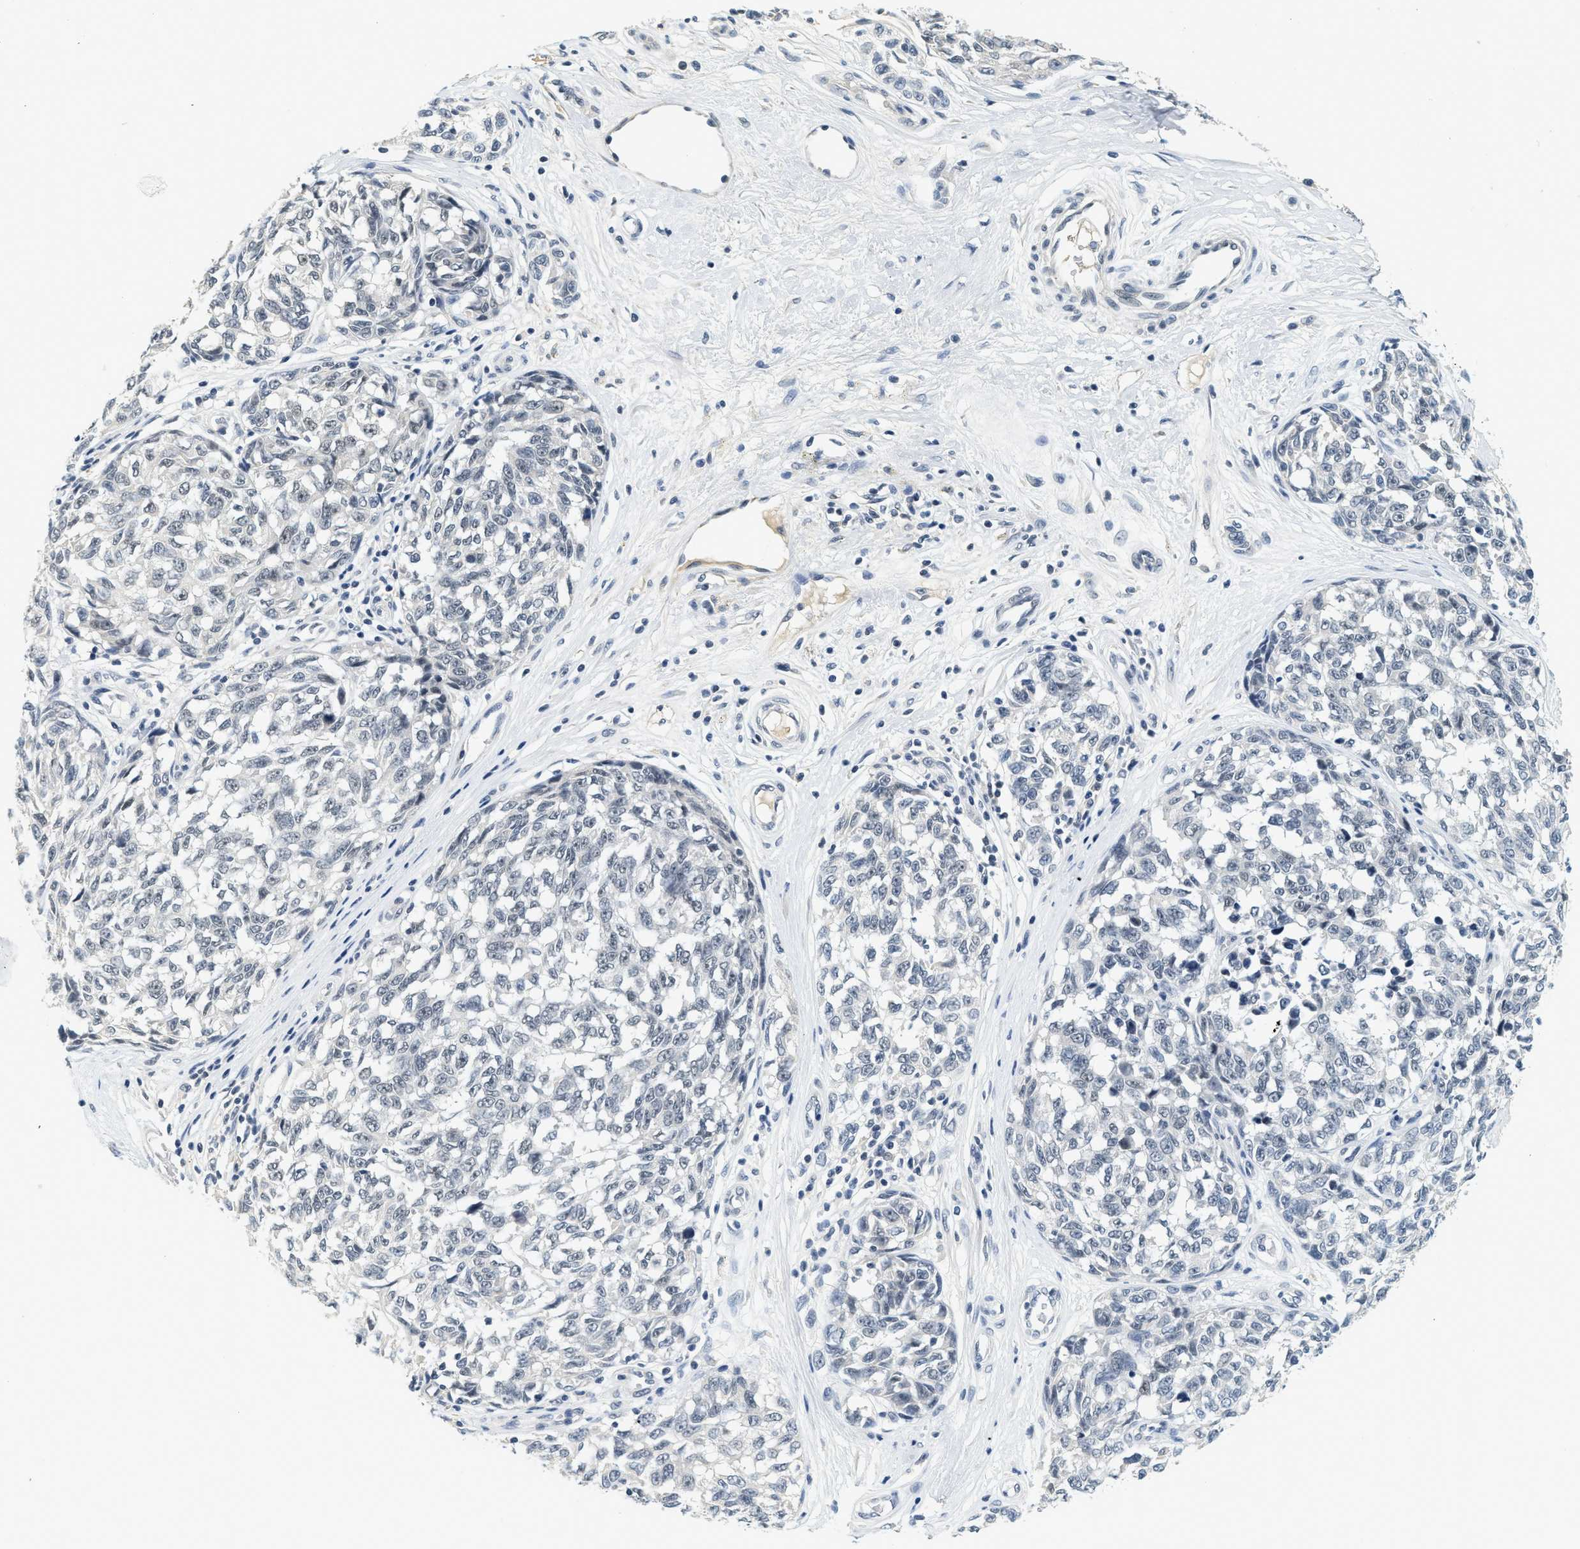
{"staining": {"intensity": "negative", "quantity": "none", "location": "none"}, "tissue": "melanoma", "cell_type": "Tumor cells", "image_type": "cancer", "snomed": [{"axis": "morphology", "description": "Malignant melanoma, NOS"}, {"axis": "topography", "description": "Skin"}], "caption": "Immunohistochemistry (IHC) histopathology image of neoplastic tissue: human malignant melanoma stained with DAB demonstrates no significant protein staining in tumor cells.", "gene": "MZF1", "patient": {"sex": "female", "age": 64}}